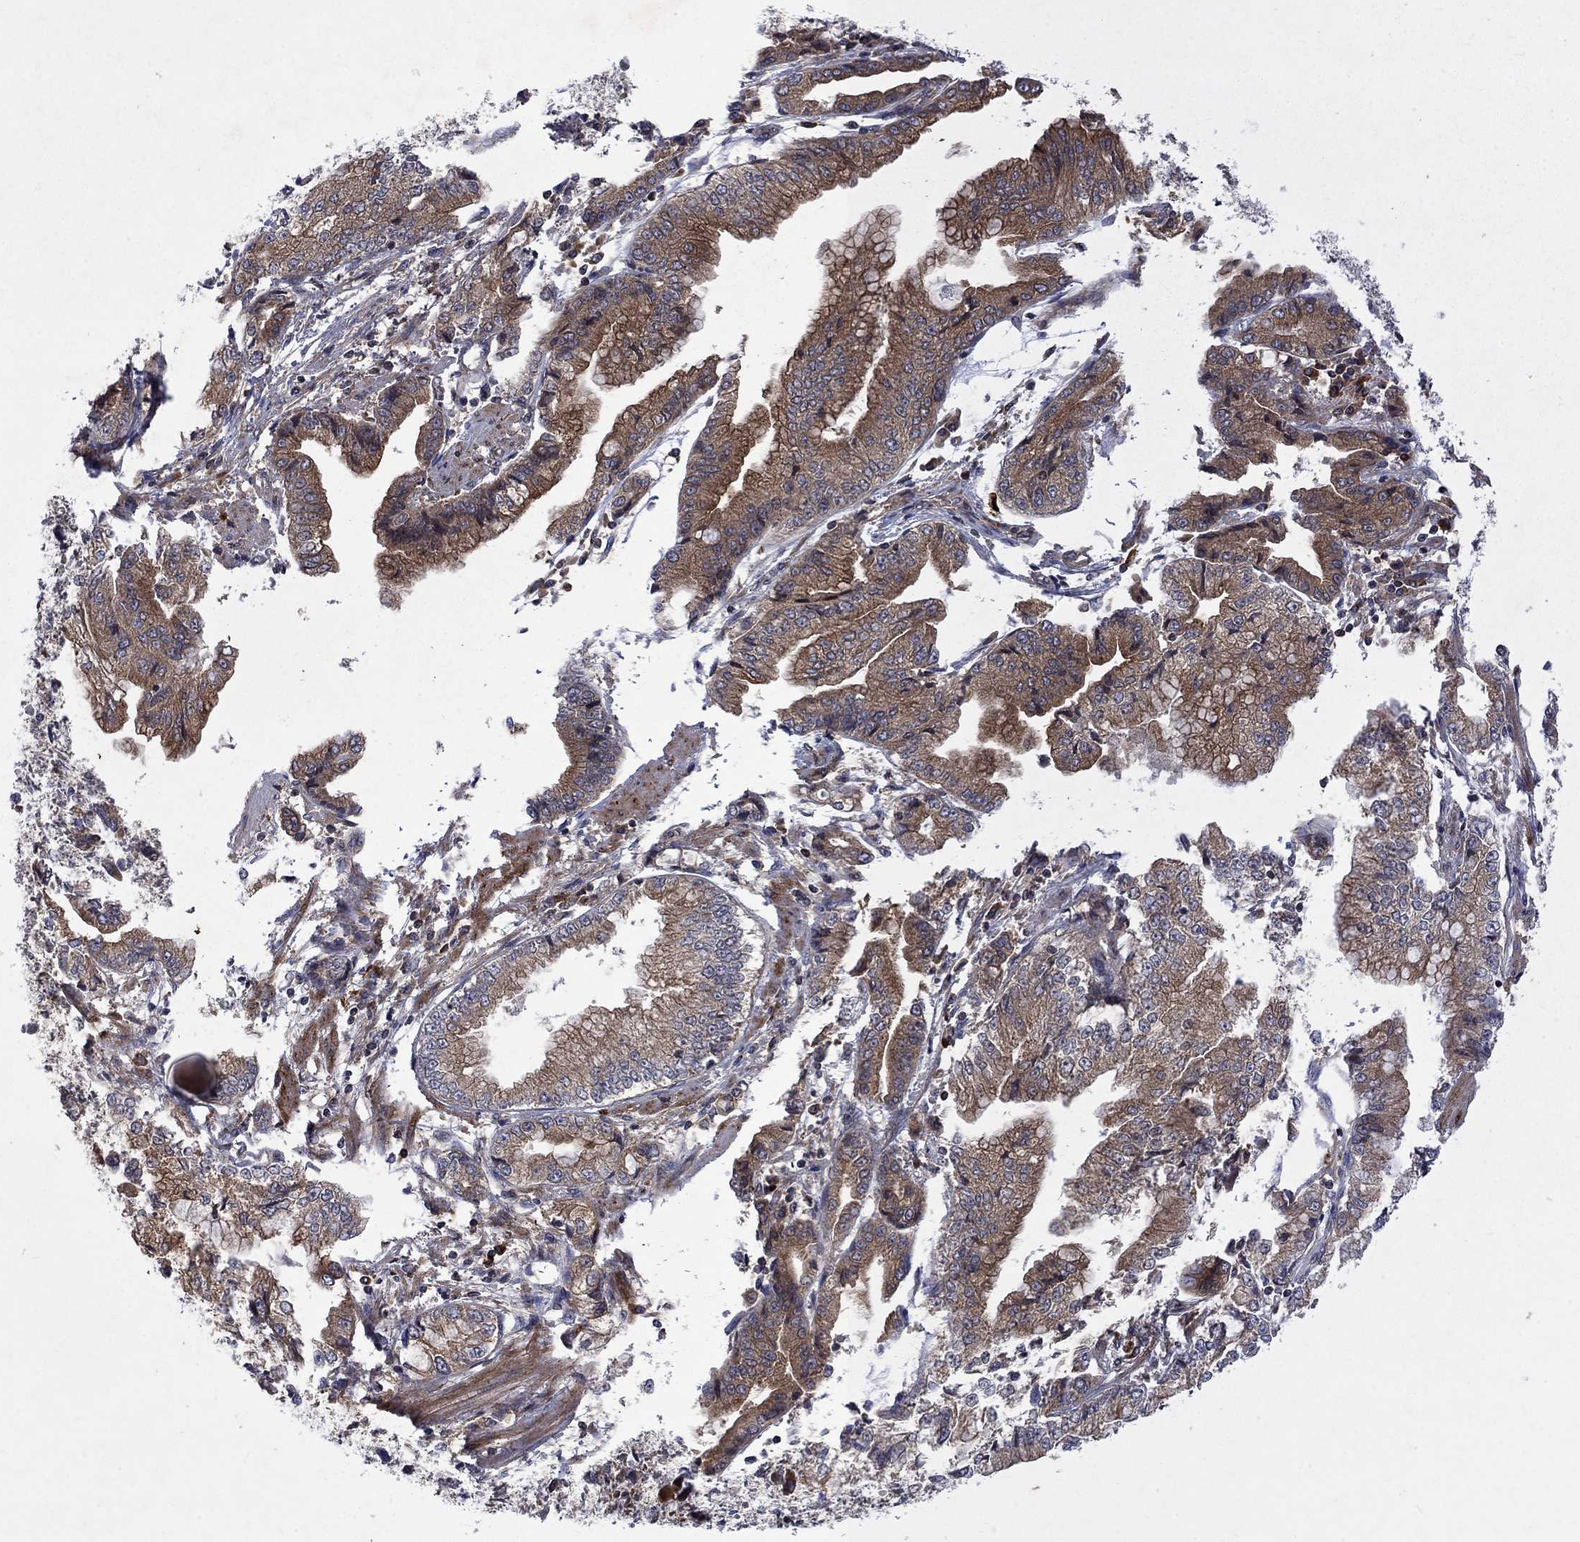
{"staining": {"intensity": "moderate", "quantity": ">75%", "location": "cytoplasmic/membranous"}, "tissue": "stomach cancer", "cell_type": "Tumor cells", "image_type": "cancer", "snomed": [{"axis": "morphology", "description": "Adenocarcinoma, NOS"}, {"axis": "topography", "description": "Stomach, upper"}], "caption": "High-power microscopy captured an immunohistochemistry photomicrograph of stomach cancer (adenocarcinoma), revealing moderate cytoplasmic/membranous expression in approximately >75% of tumor cells.", "gene": "TMEM33", "patient": {"sex": "female", "age": 74}}